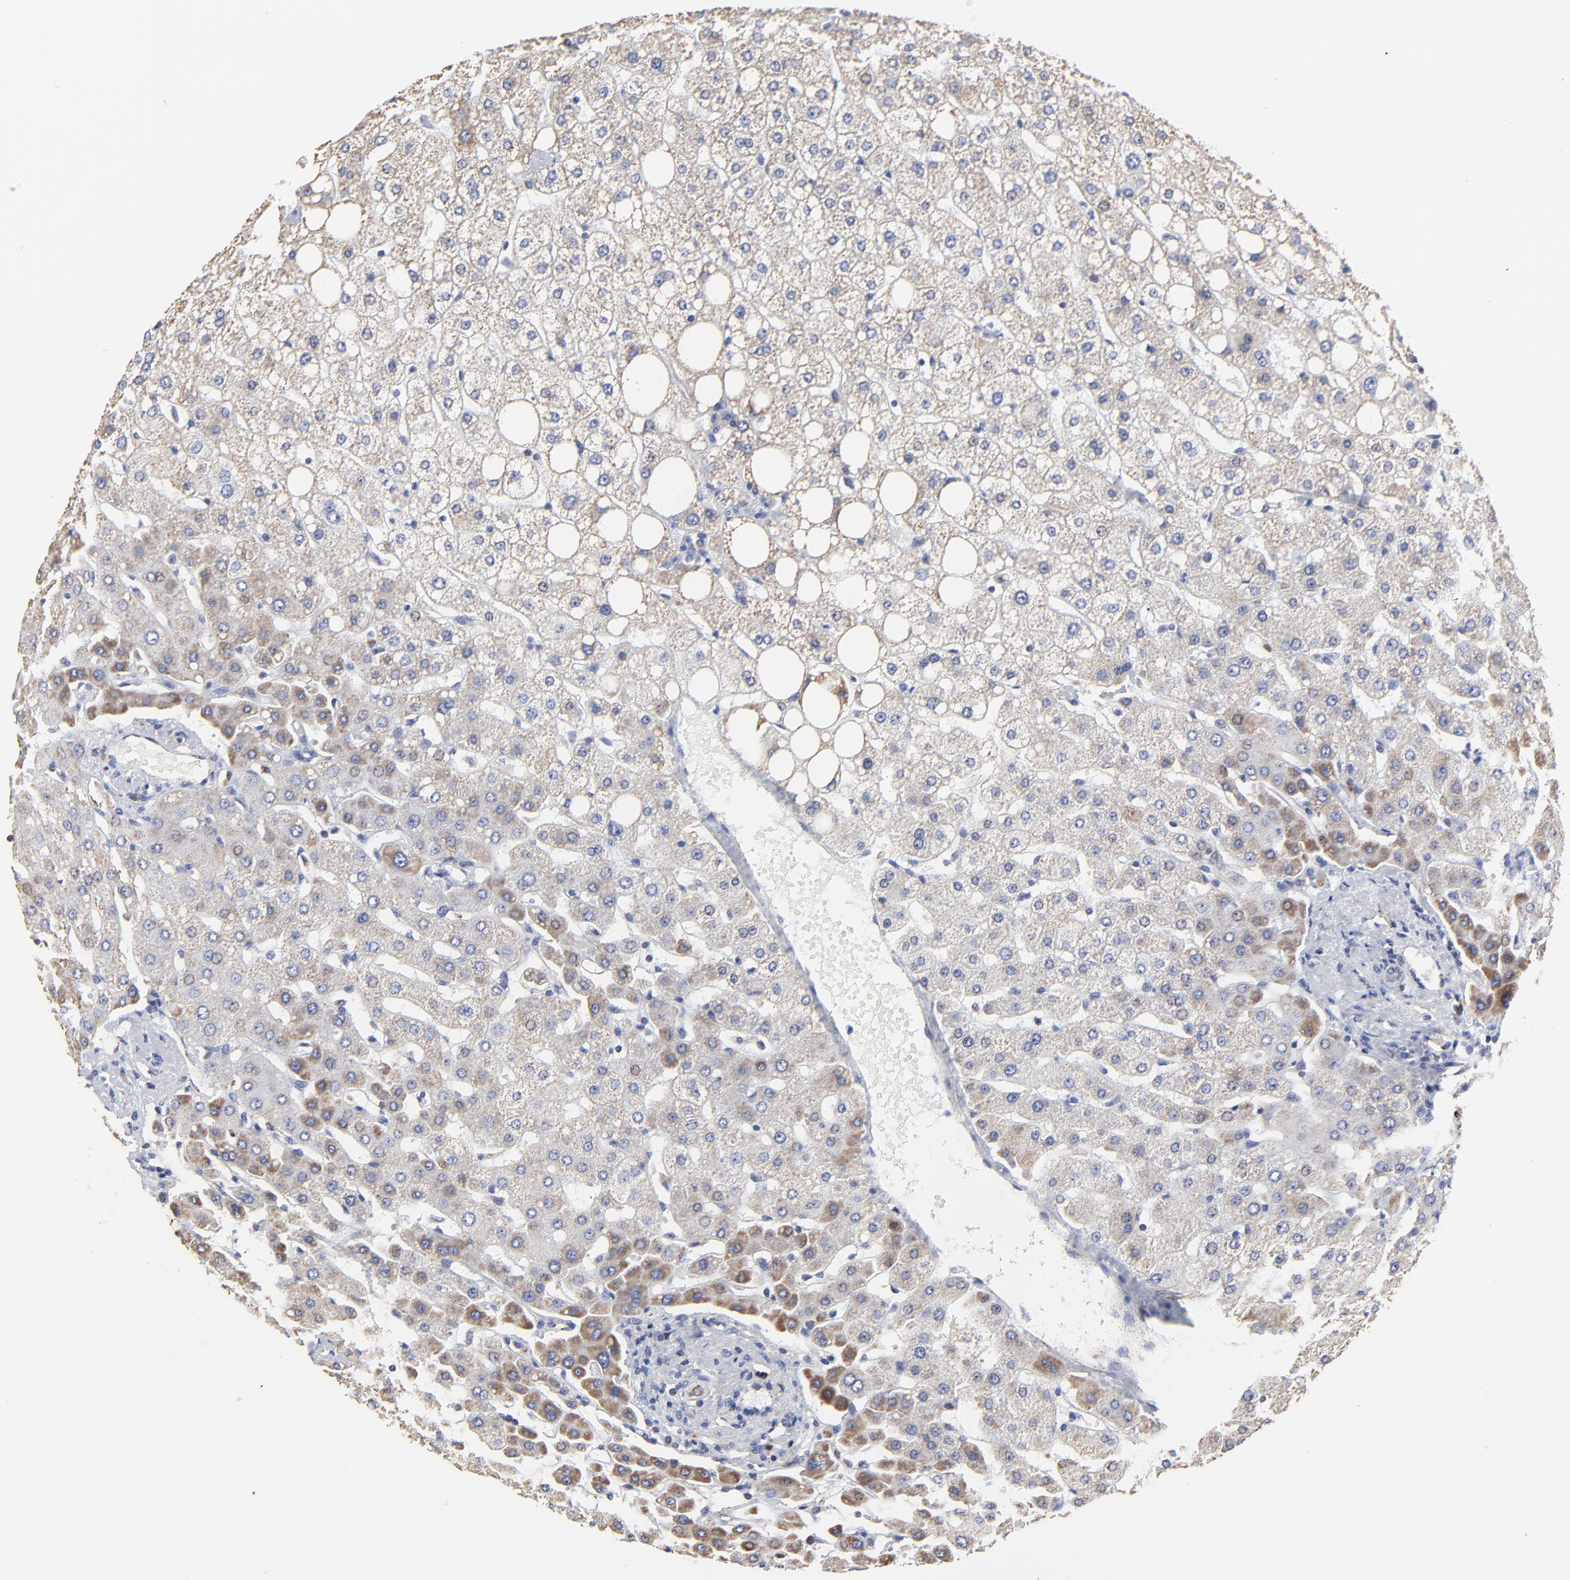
{"staining": {"intensity": "weak", "quantity": ">75%", "location": "cytoplasmic/membranous"}, "tissue": "liver", "cell_type": "Cholangiocytes", "image_type": "normal", "snomed": [{"axis": "morphology", "description": "Normal tissue, NOS"}, {"axis": "topography", "description": "Liver"}], "caption": "Immunohistochemistry (IHC) histopathology image of normal liver stained for a protein (brown), which reveals low levels of weak cytoplasmic/membranous positivity in approximately >75% of cholangiocytes.", "gene": "PINK1", "patient": {"sex": "male", "age": 35}}